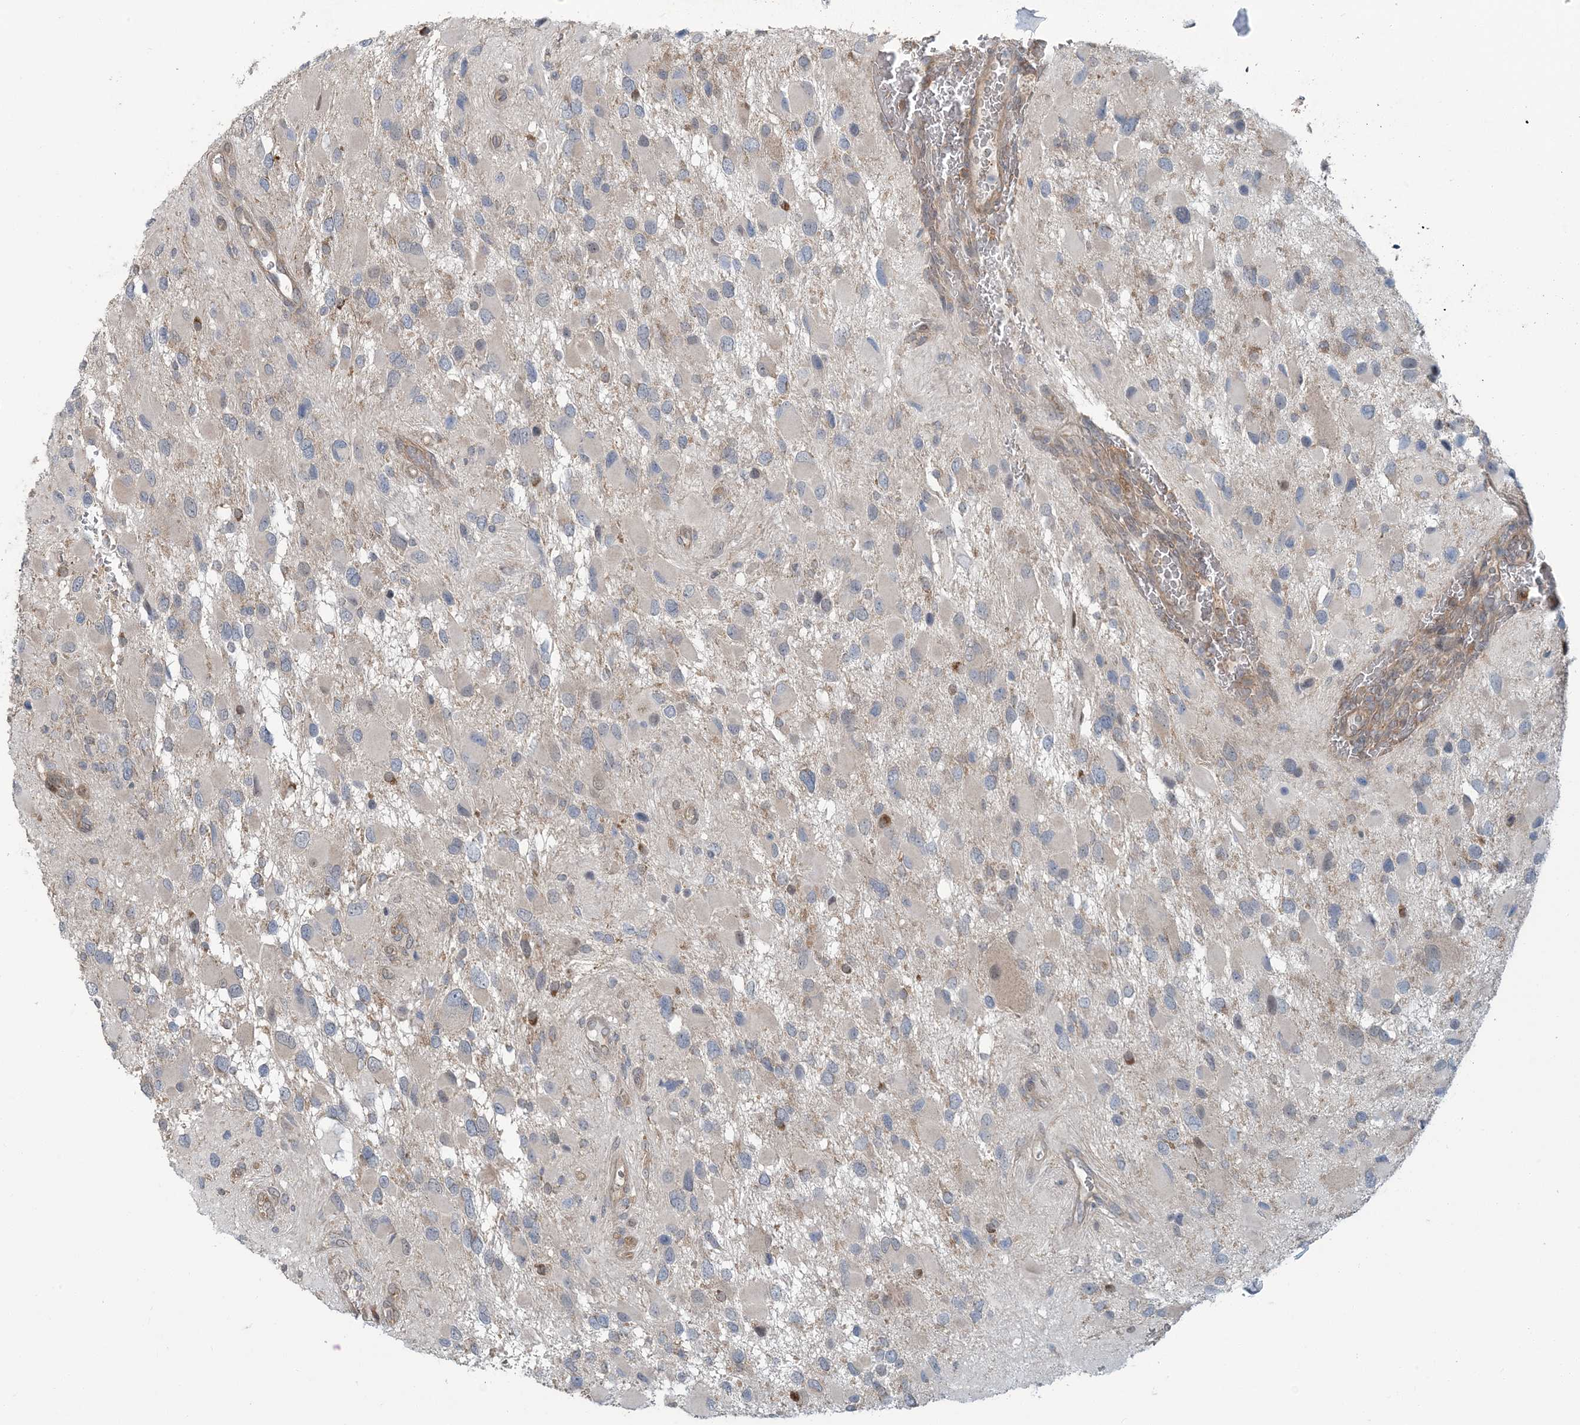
{"staining": {"intensity": "negative", "quantity": "none", "location": "none"}, "tissue": "glioma", "cell_type": "Tumor cells", "image_type": "cancer", "snomed": [{"axis": "morphology", "description": "Glioma, malignant, High grade"}, {"axis": "topography", "description": "Brain"}], "caption": "The immunohistochemistry micrograph has no significant expression in tumor cells of high-grade glioma (malignant) tissue.", "gene": "ERI2", "patient": {"sex": "male", "age": 53}}